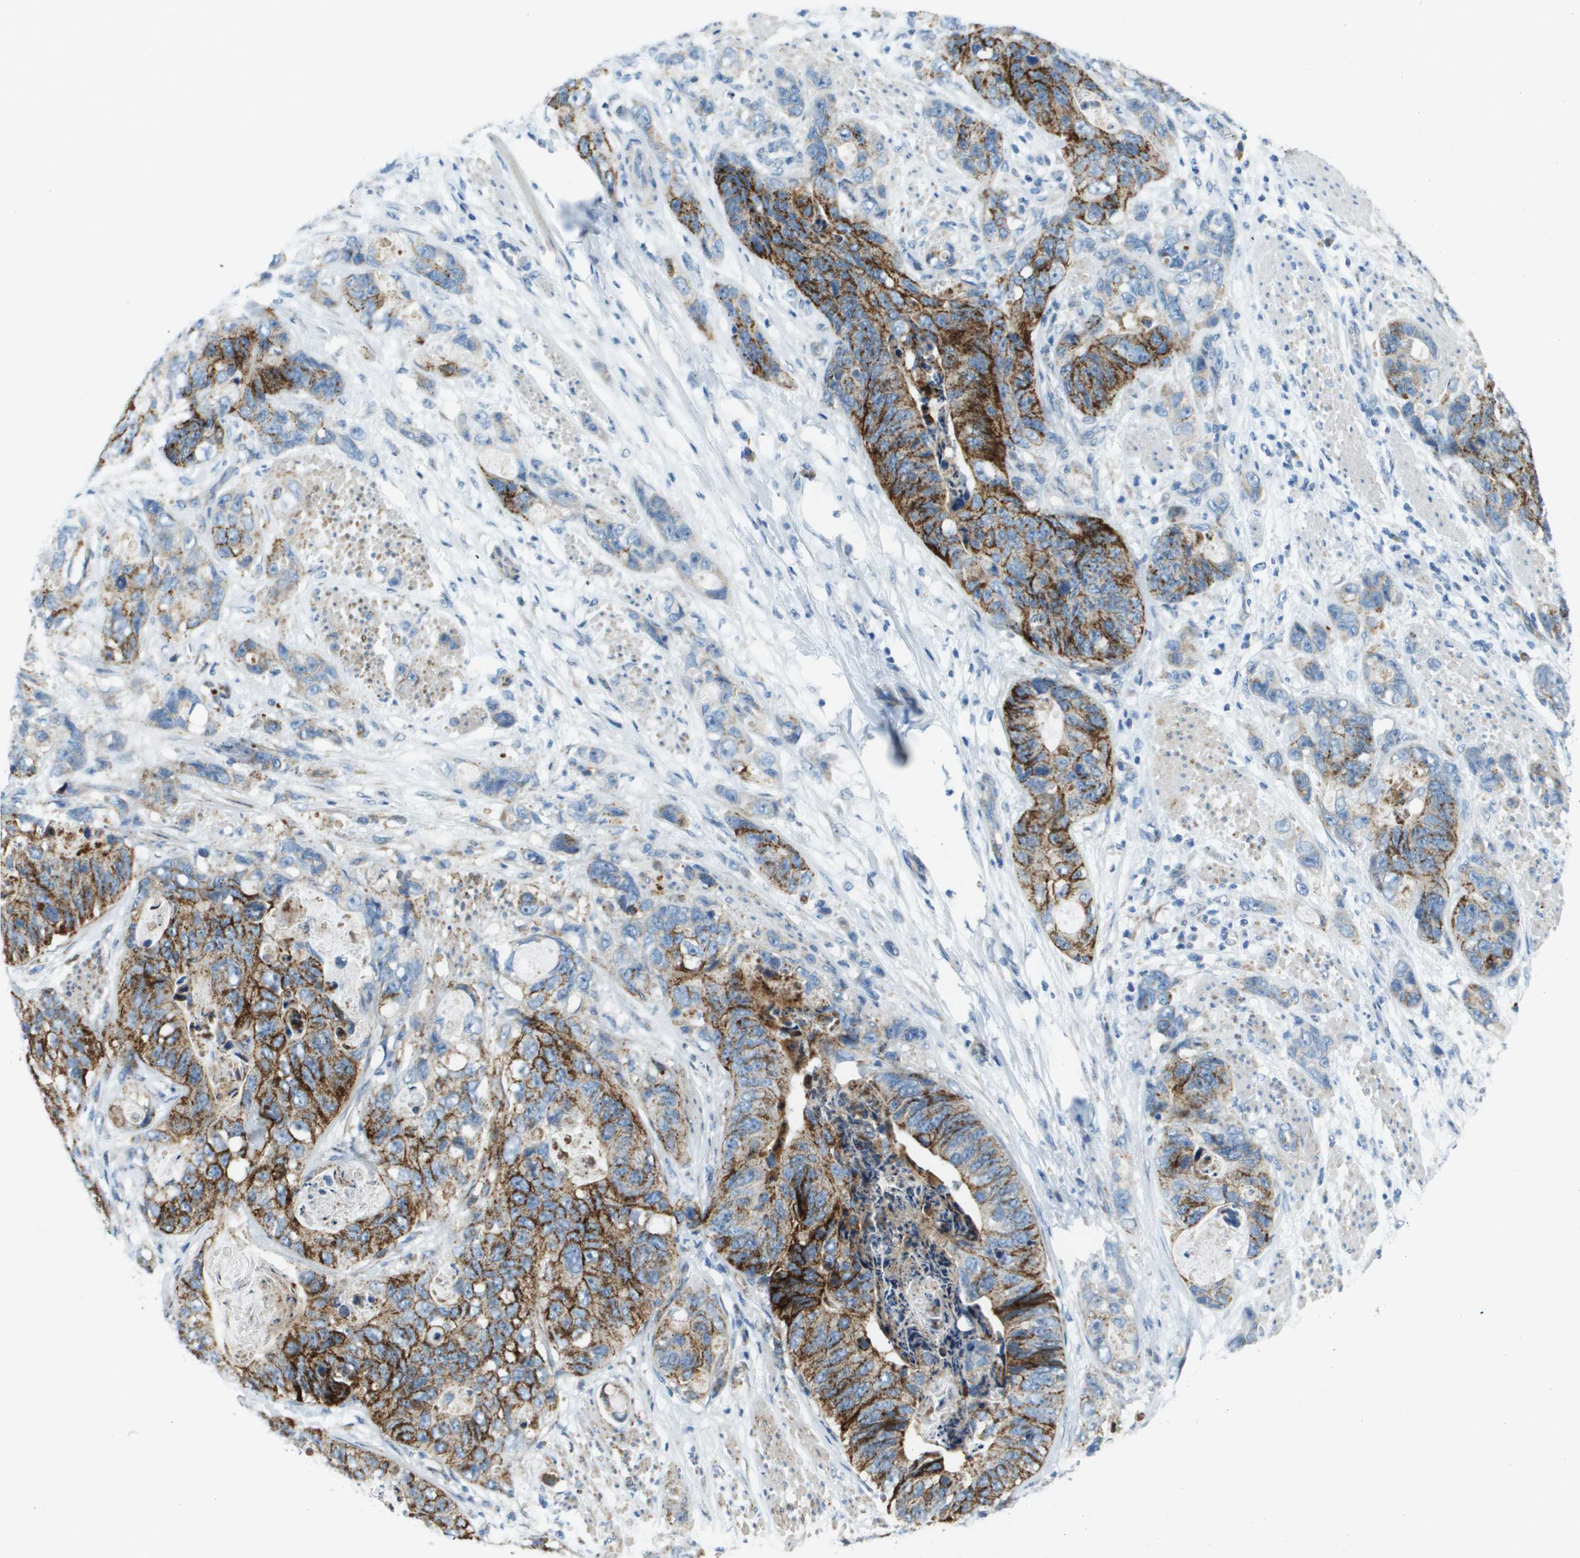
{"staining": {"intensity": "strong", "quantity": "25%-75%", "location": "cytoplasmic/membranous"}, "tissue": "stomach cancer", "cell_type": "Tumor cells", "image_type": "cancer", "snomed": [{"axis": "morphology", "description": "Adenocarcinoma, NOS"}, {"axis": "topography", "description": "Stomach"}], "caption": "Stomach adenocarcinoma tissue shows strong cytoplasmic/membranous staining in approximately 25%-75% of tumor cells, visualized by immunohistochemistry.", "gene": "SDC1", "patient": {"sex": "female", "age": 89}}